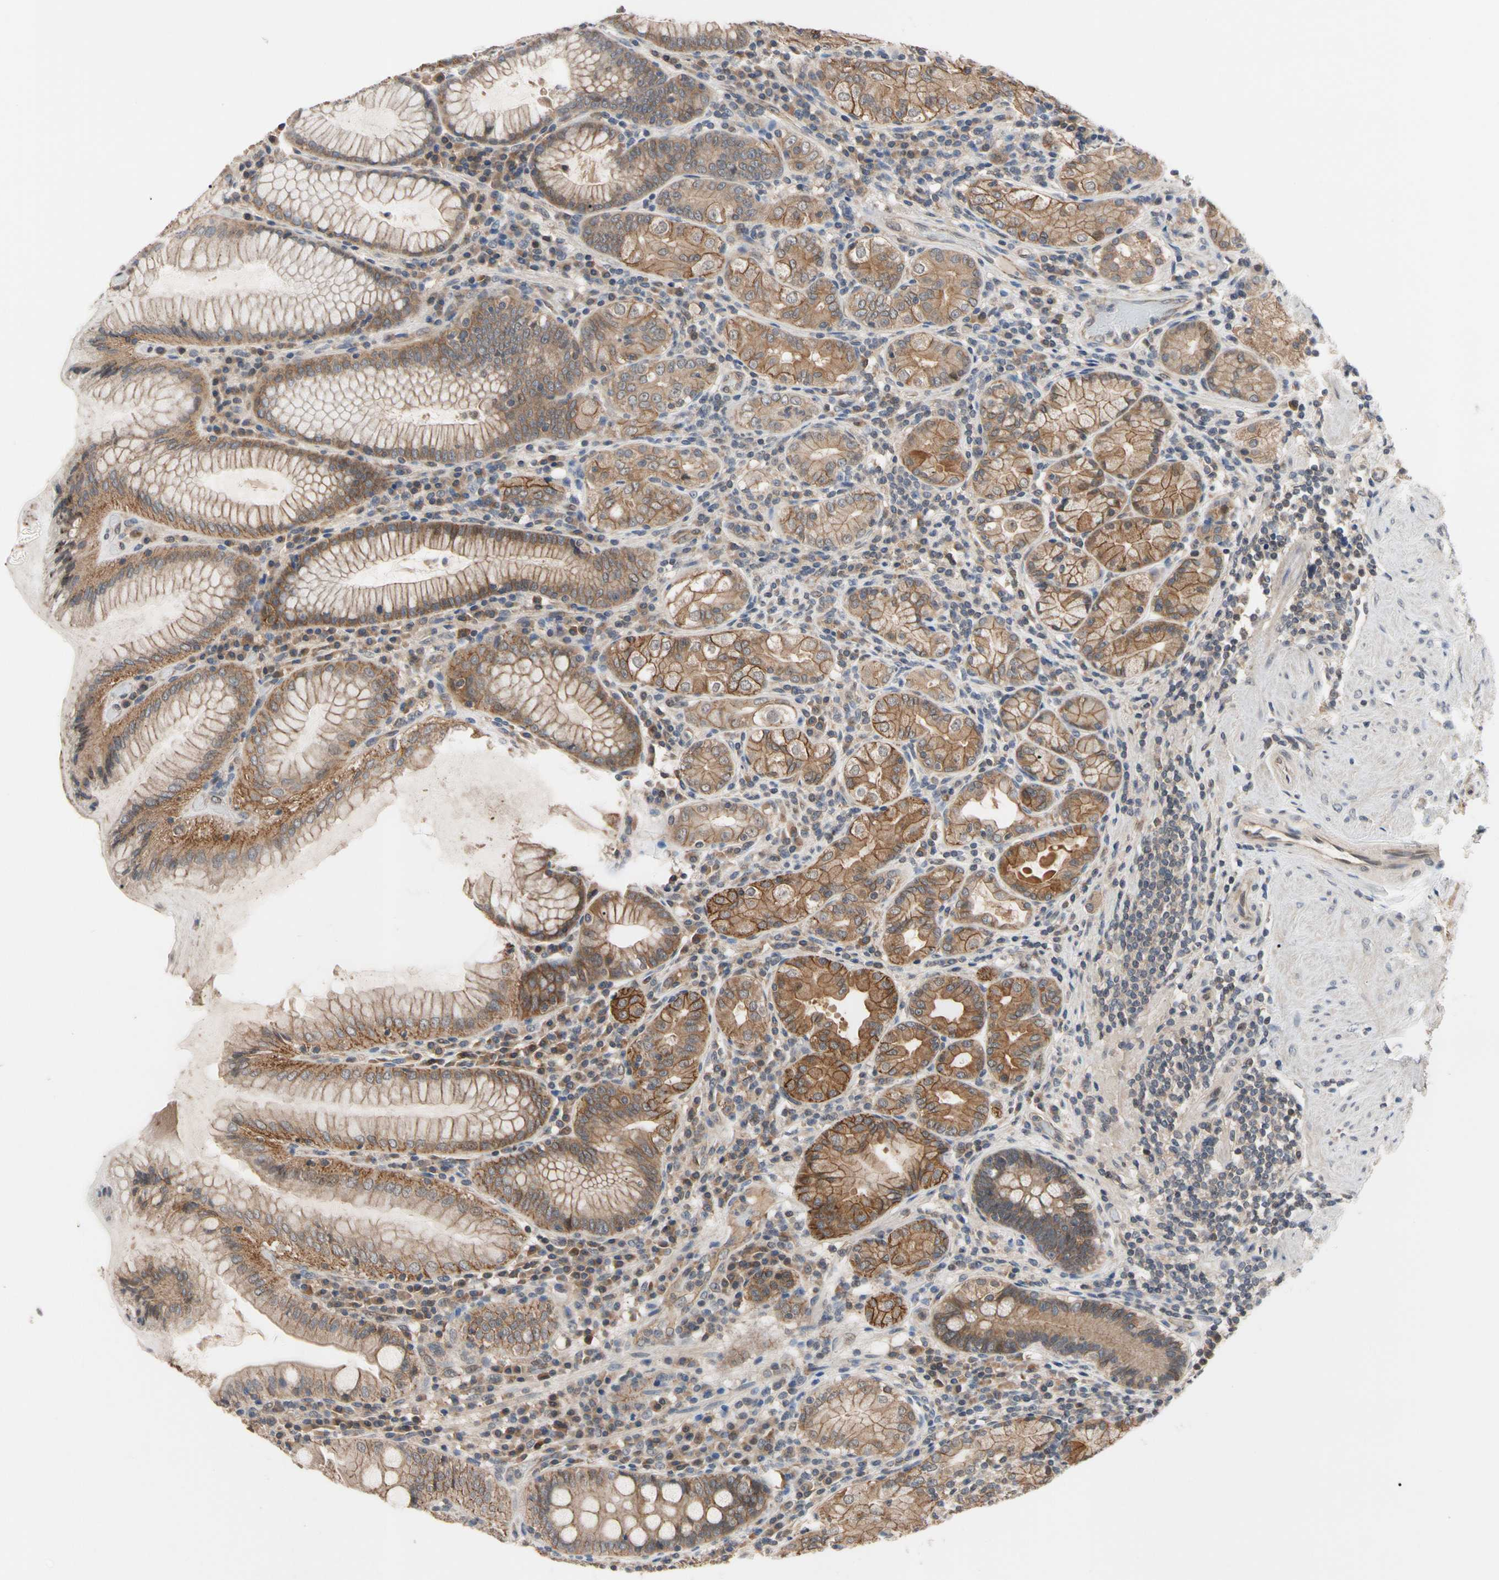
{"staining": {"intensity": "strong", "quantity": ">75%", "location": "cytoplasmic/membranous"}, "tissue": "stomach", "cell_type": "Glandular cells", "image_type": "normal", "snomed": [{"axis": "morphology", "description": "Normal tissue, NOS"}, {"axis": "topography", "description": "Stomach, lower"}], "caption": "Protein staining demonstrates strong cytoplasmic/membranous staining in about >75% of glandular cells in normal stomach.", "gene": "DPP8", "patient": {"sex": "female", "age": 76}}